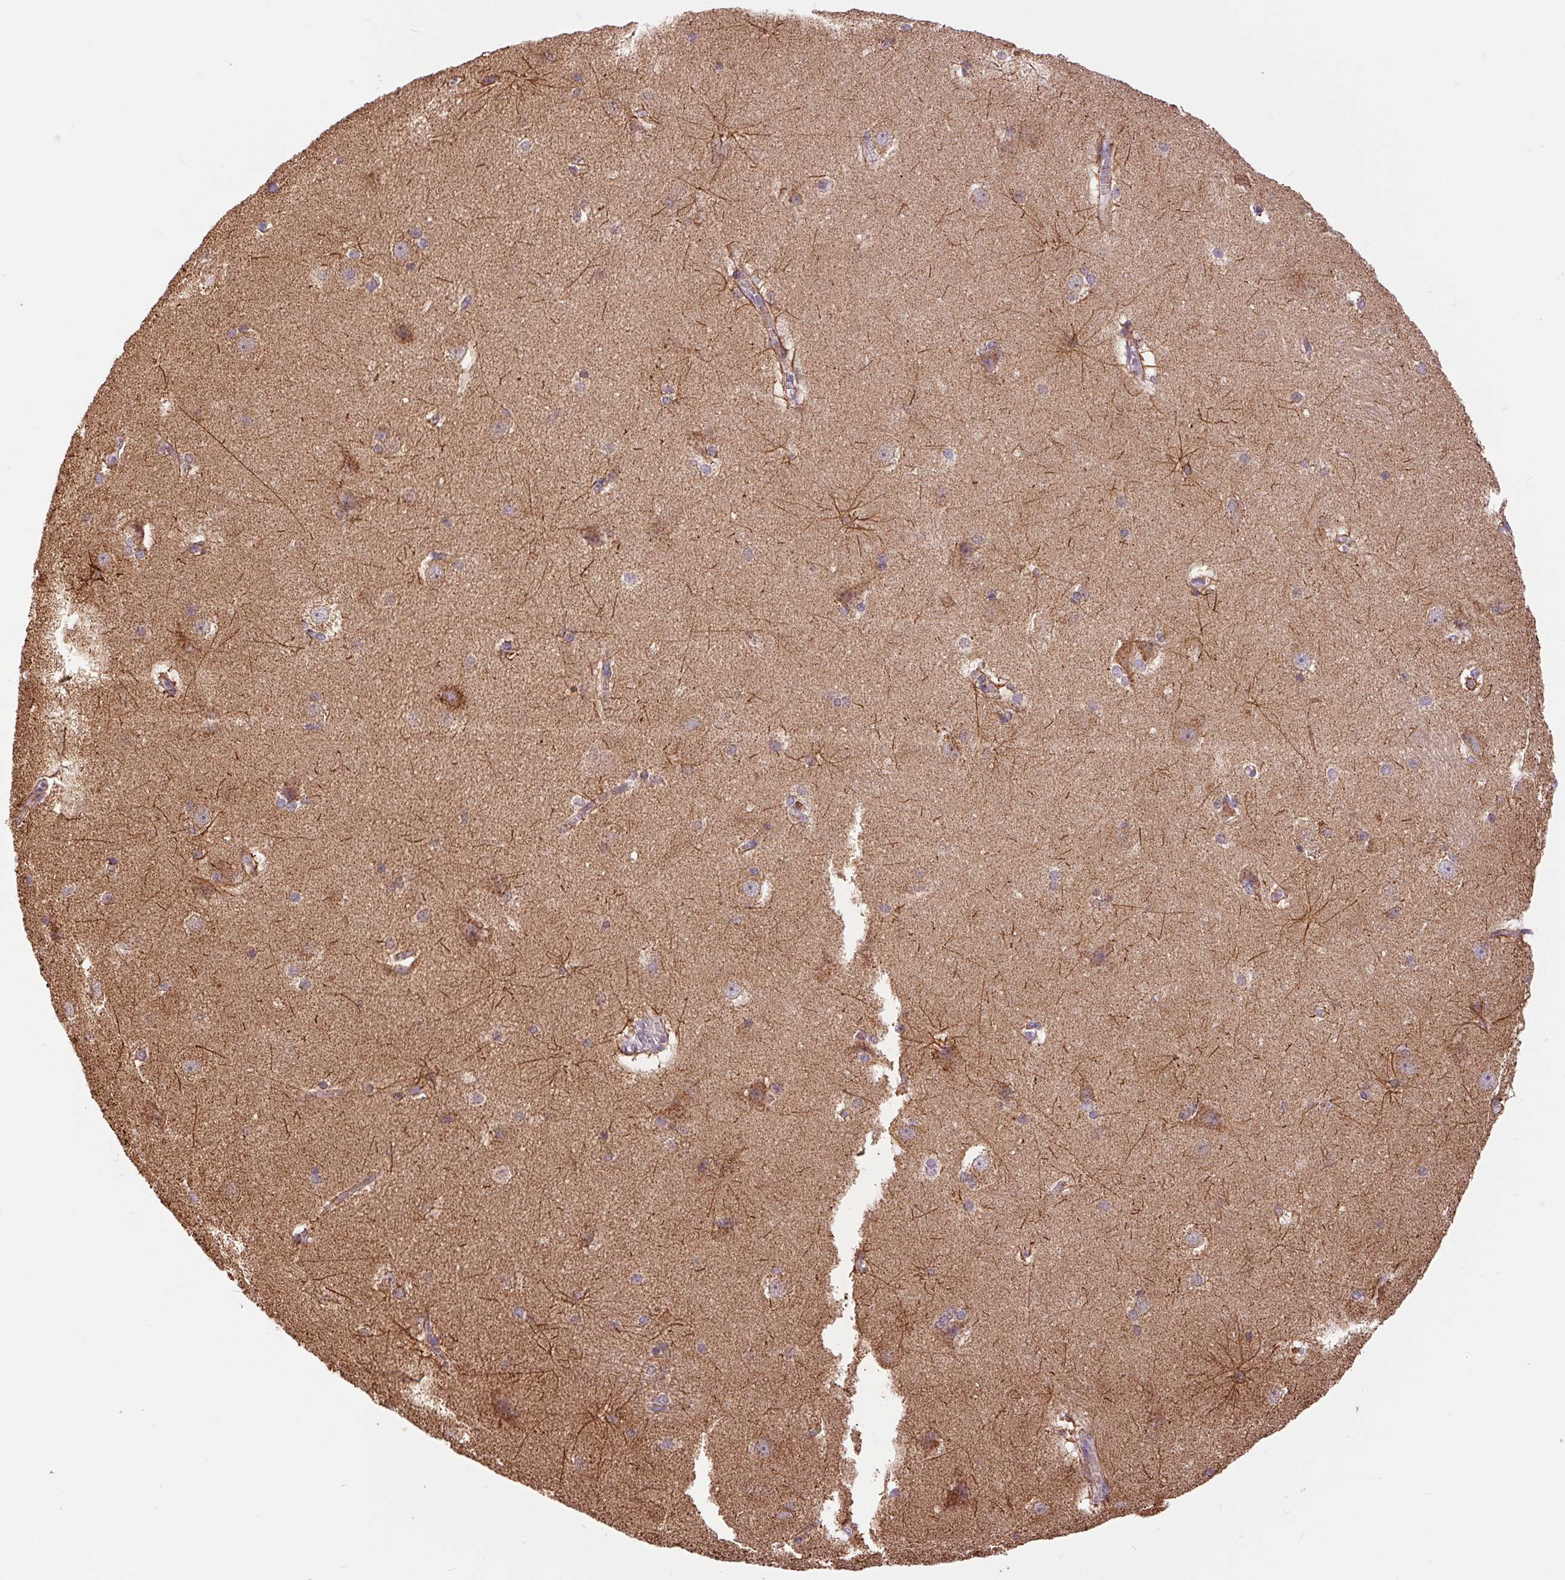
{"staining": {"intensity": "negative", "quantity": "none", "location": "none"}, "tissue": "hippocampus", "cell_type": "Glial cells", "image_type": "normal", "snomed": [{"axis": "morphology", "description": "Normal tissue, NOS"}, {"axis": "topography", "description": "Cerebral cortex"}, {"axis": "topography", "description": "Hippocampus"}], "caption": "Human hippocampus stained for a protein using immunohistochemistry exhibits no staining in glial cells.", "gene": "ATP5PB", "patient": {"sex": "female", "age": 19}}